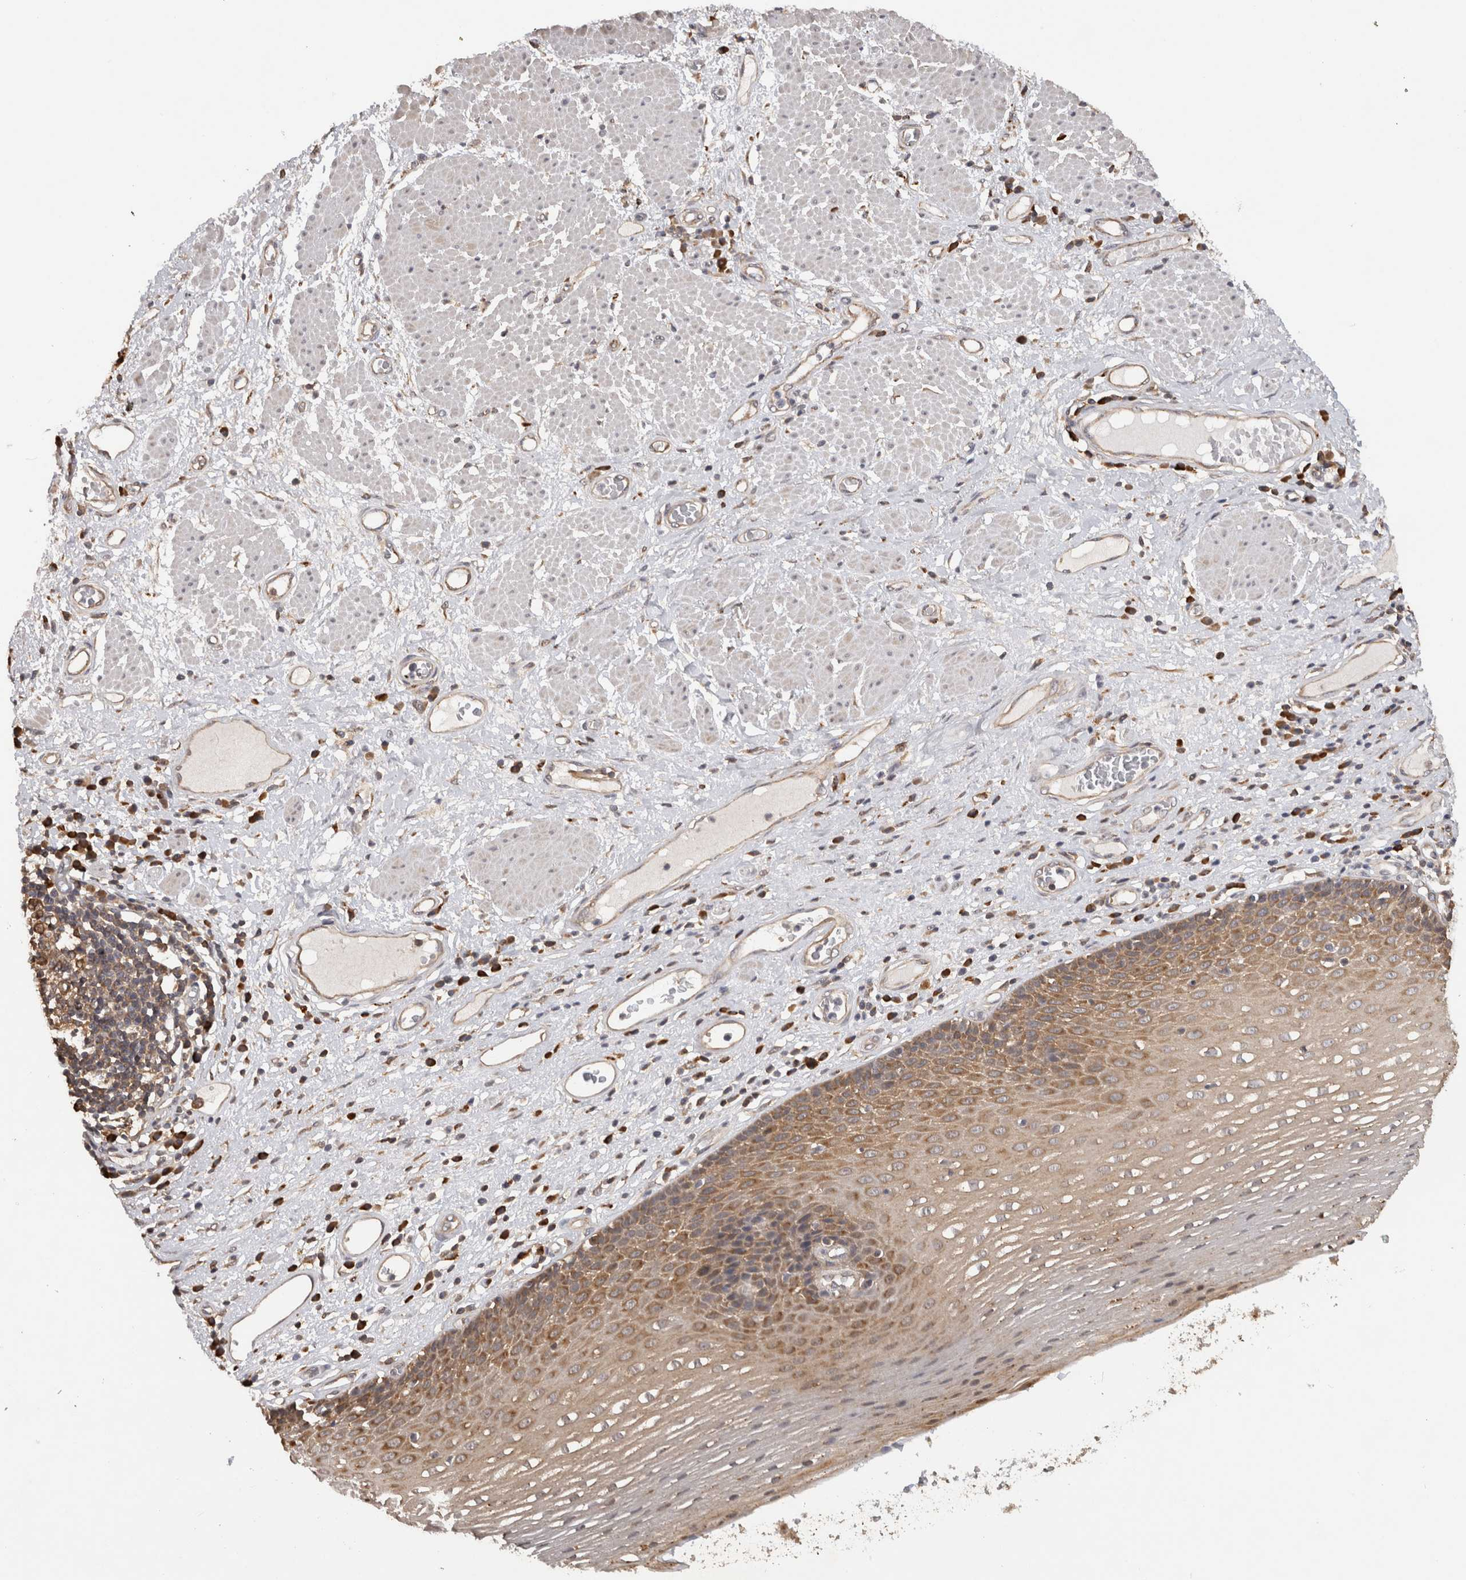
{"staining": {"intensity": "moderate", "quantity": "25%-75%", "location": "cytoplasmic/membranous"}, "tissue": "esophagus", "cell_type": "Squamous epithelial cells", "image_type": "normal", "snomed": [{"axis": "morphology", "description": "Normal tissue, NOS"}, {"axis": "morphology", "description": "Adenocarcinoma, NOS"}, {"axis": "topography", "description": "Esophagus"}], "caption": "IHC of benign esophagus exhibits medium levels of moderate cytoplasmic/membranous staining in approximately 25%-75% of squamous epithelial cells.", "gene": "ACAT2", "patient": {"sex": "male", "age": 62}}